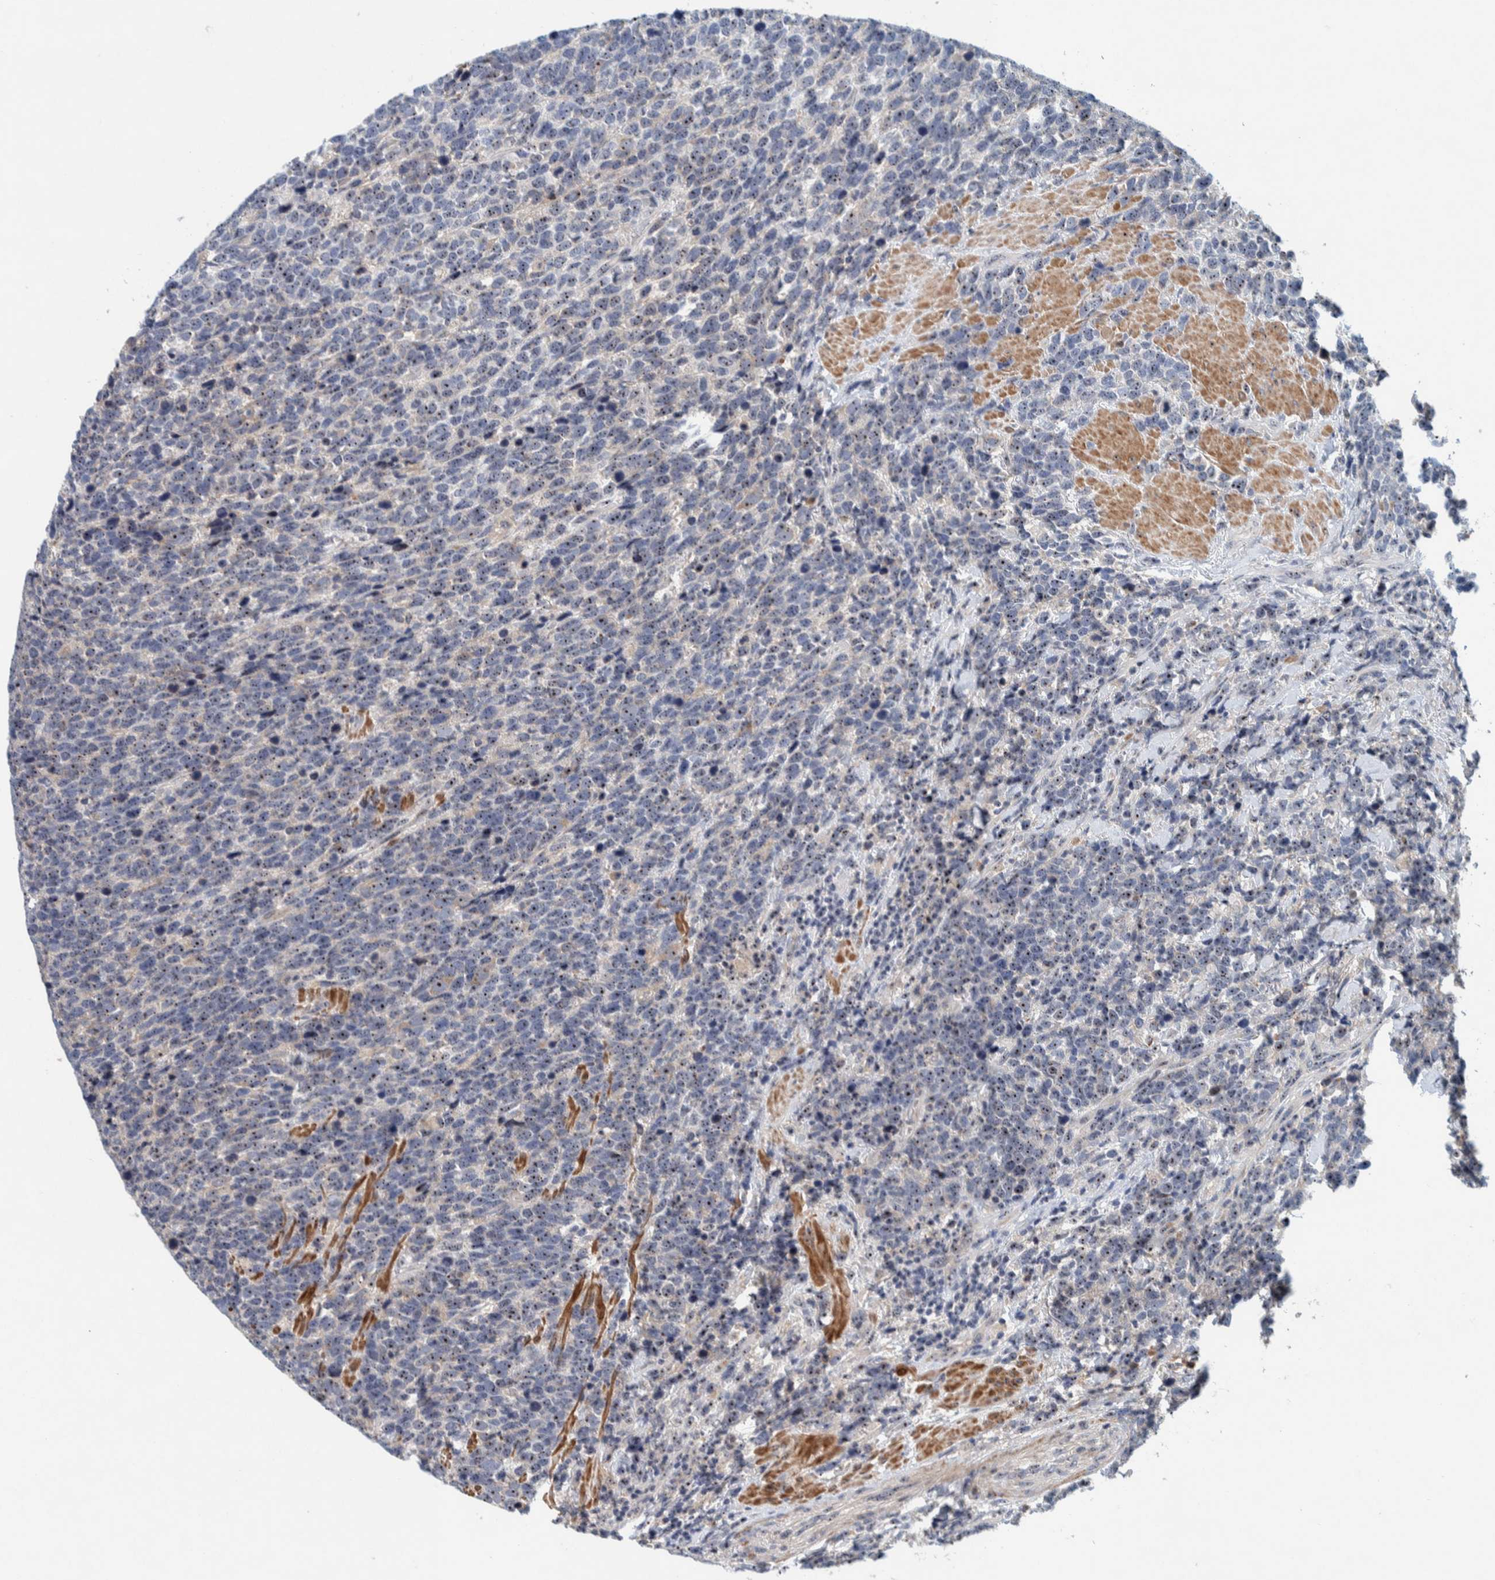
{"staining": {"intensity": "moderate", "quantity": ">75%", "location": "nuclear"}, "tissue": "urothelial cancer", "cell_type": "Tumor cells", "image_type": "cancer", "snomed": [{"axis": "morphology", "description": "Urothelial carcinoma, High grade"}, {"axis": "topography", "description": "Urinary bladder"}], "caption": "High-grade urothelial carcinoma was stained to show a protein in brown. There is medium levels of moderate nuclear staining in about >75% of tumor cells.", "gene": "NOL11", "patient": {"sex": "female", "age": 82}}